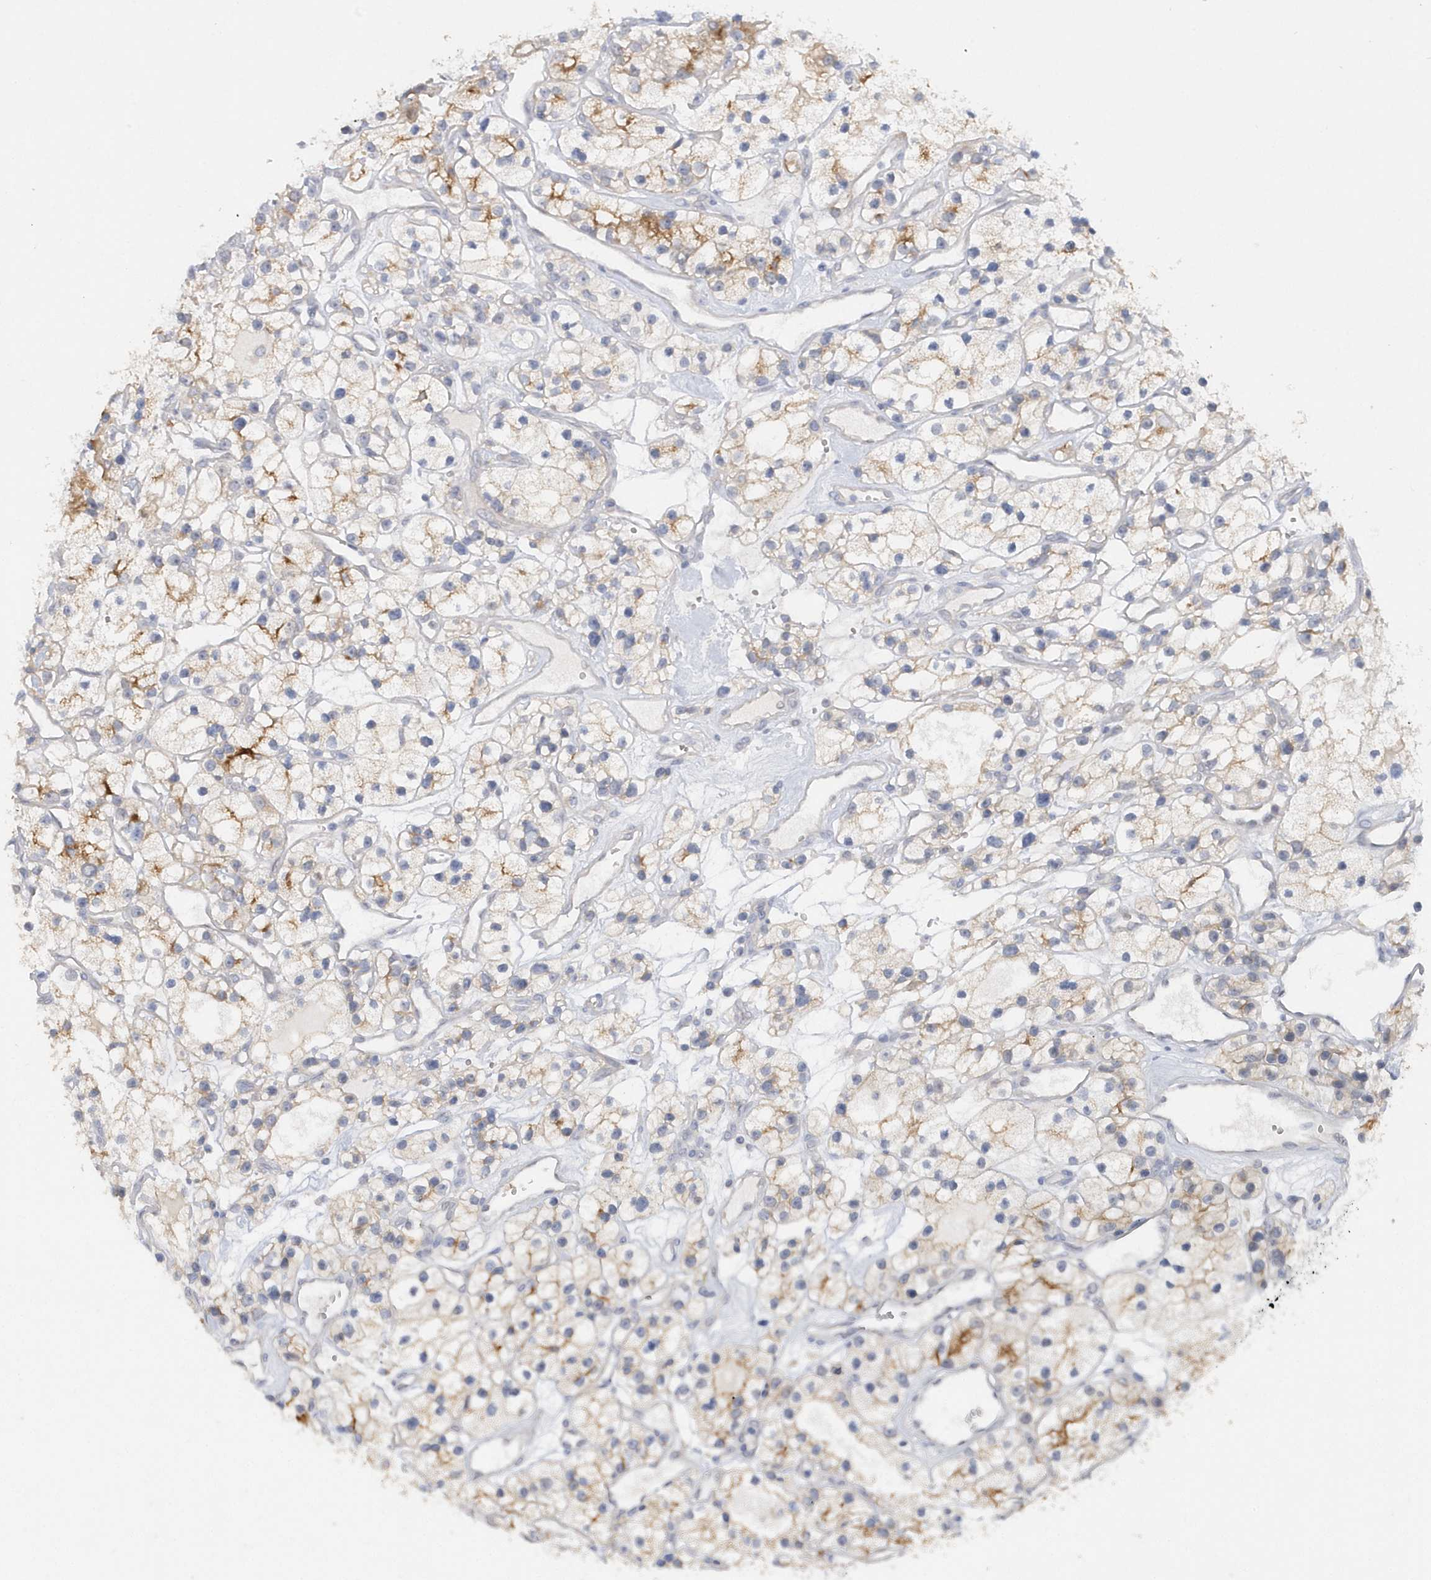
{"staining": {"intensity": "moderate", "quantity": "25%-75%", "location": "cytoplasmic/membranous"}, "tissue": "renal cancer", "cell_type": "Tumor cells", "image_type": "cancer", "snomed": [{"axis": "morphology", "description": "Adenocarcinoma, NOS"}, {"axis": "topography", "description": "Kidney"}], "caption": "An image showing moderate cytoplasmic/membranous positivity in about 25%-75% of tumor cells in renal adenocarcinoma, as visualized by brown immunohistochemical staining.", "gene": "RPE", "patient": {"sex": "female", "age": 57}}